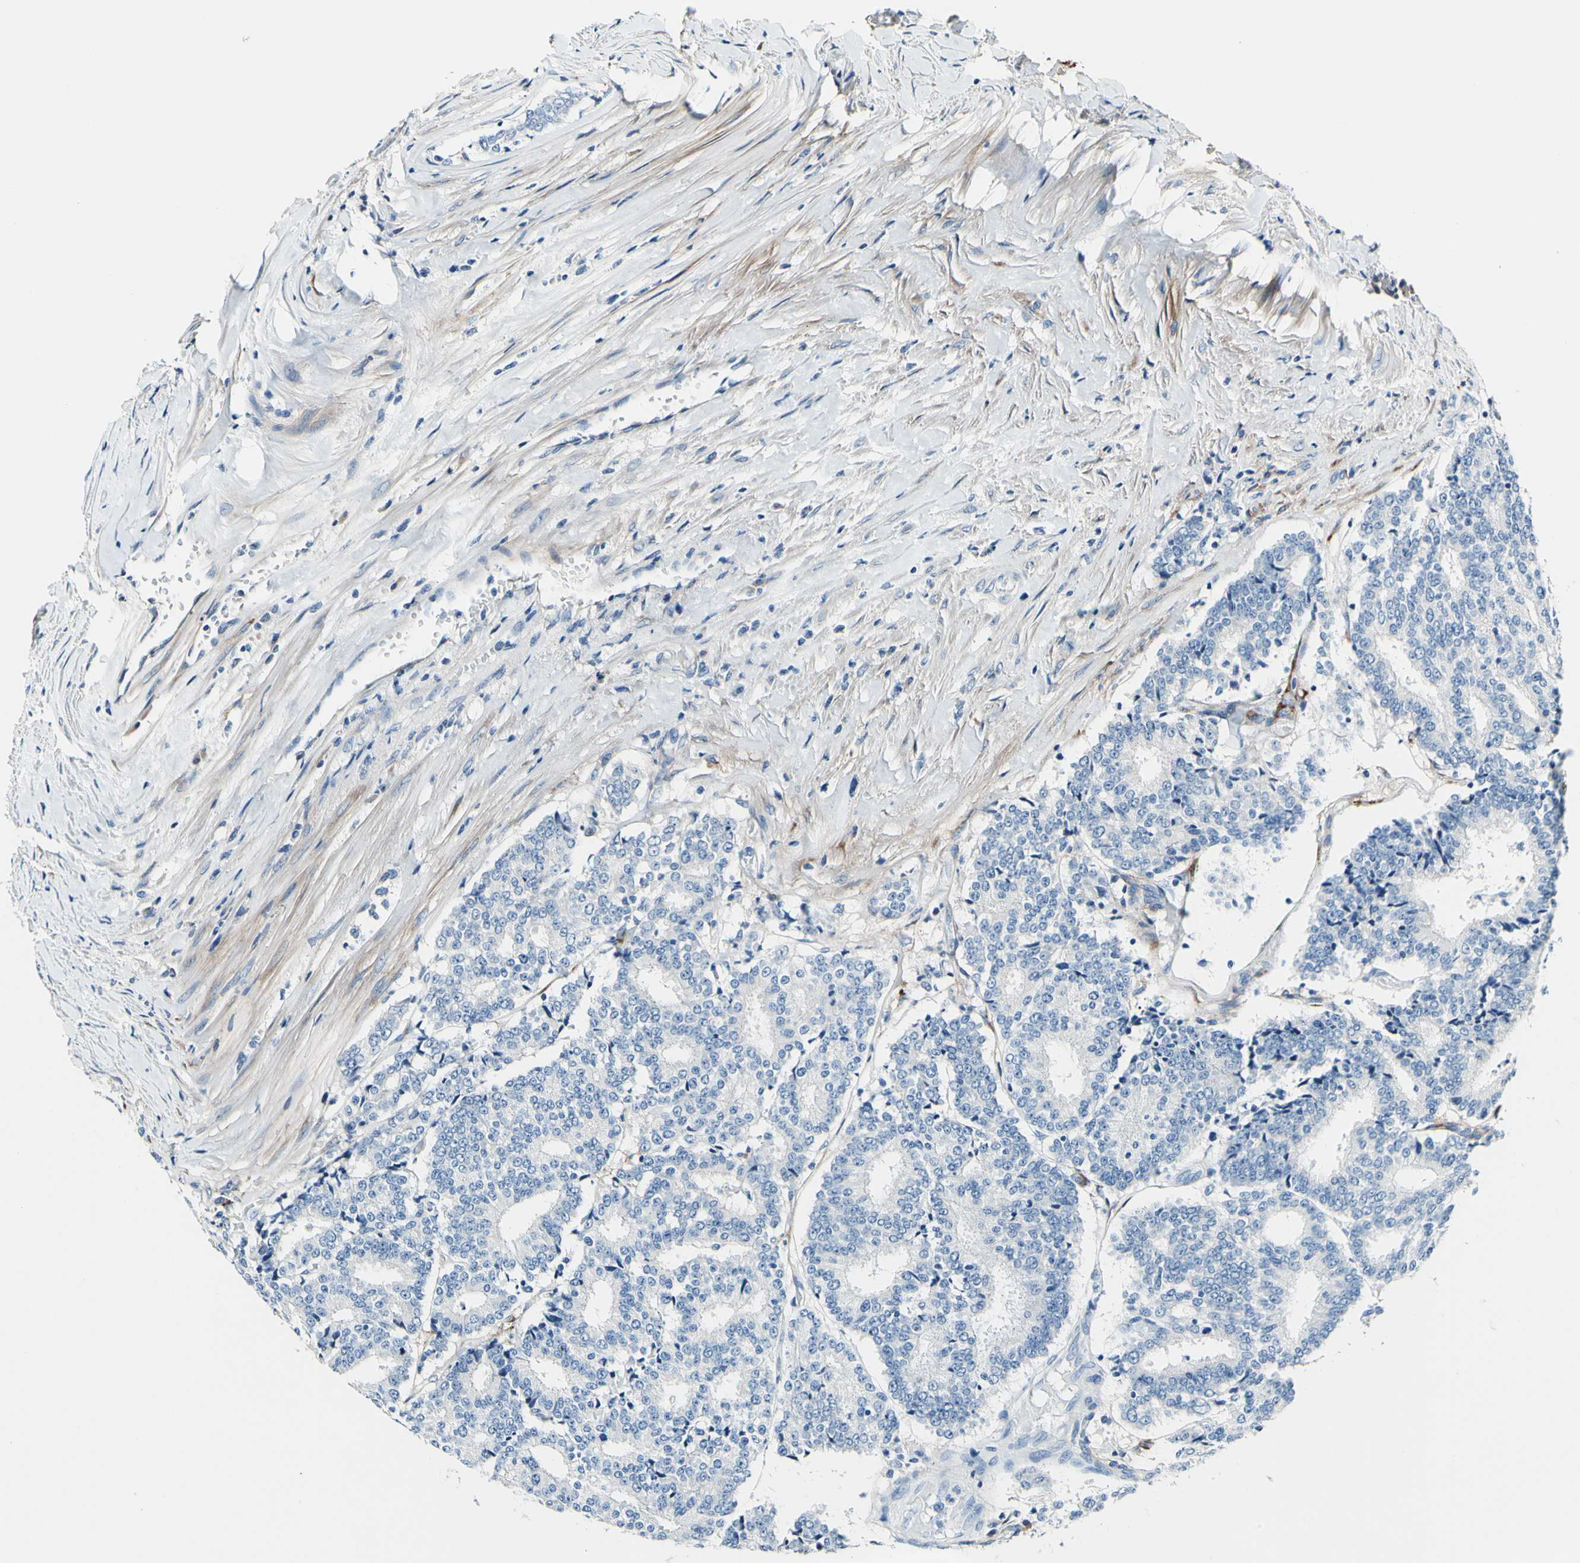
{"staining": {"intensity": "negative", "quantity": "none", "location": "none"}, "tissue": "prostate cancer", "cell_type": "Tumor cells", "image_type": "cancer", "snomed": [{"axis": "morphology", "description": "Normal tissue, NOS"}, {"axis": "morphology", "description": "Adenocarcinoma, High grade"}, {"axis": "topography", "description": "Prostate"}, {"axis": "topography", "description": "Seminal veicle"}], "caption": "Tumor cells show no significant protein expression in high-grade adenocarcinoma (prostate).", "gene": "COL6A3", "patient": {"sex": "male", "age": 55}}